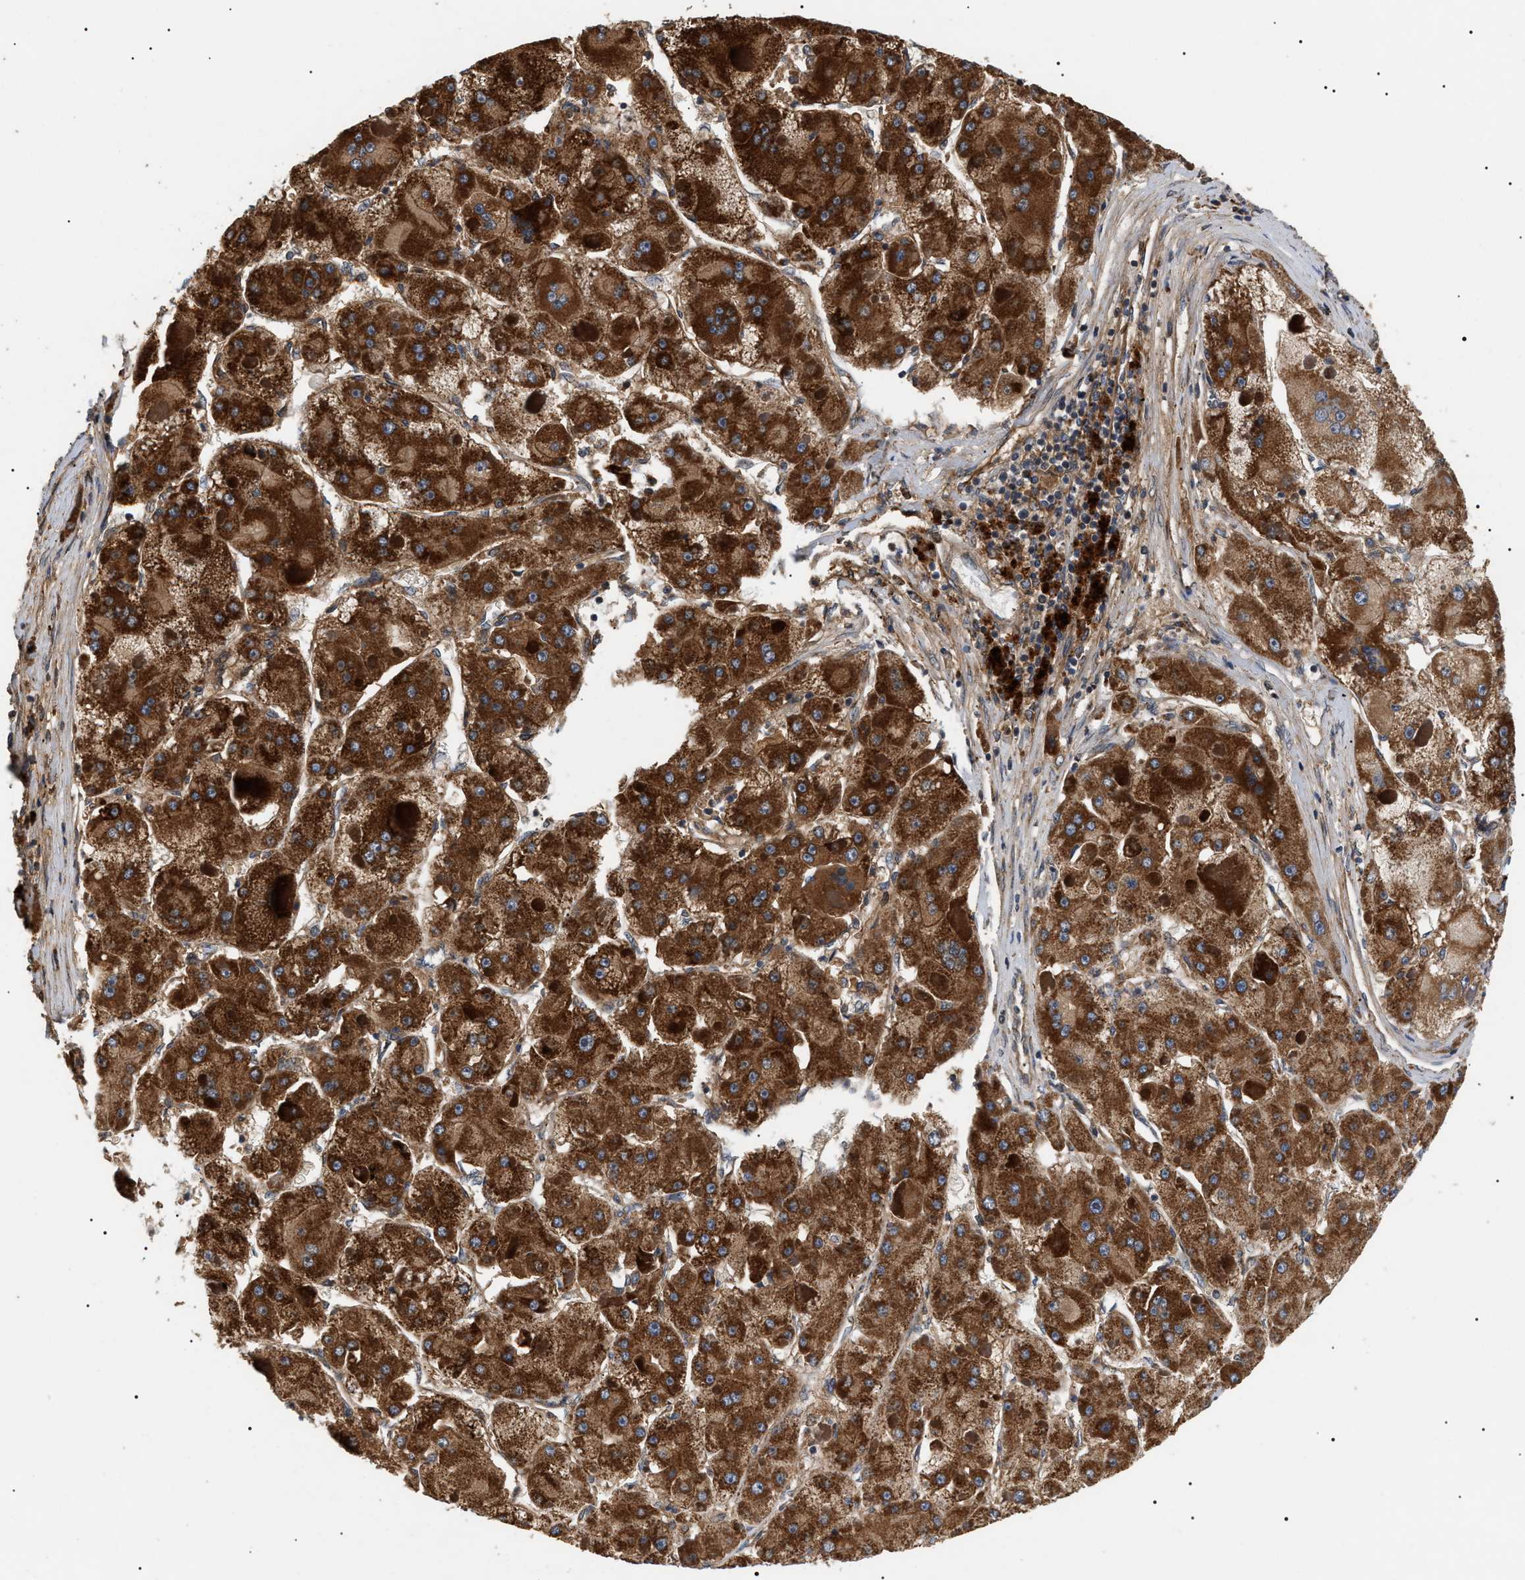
{"staining": {"intensity": "strong", "quantity": ">75%", "location": "cytoplasmic/membranous"}, "tissue": "liver cancer", "cell_type": "Tumor cells", "image_type": "cancer", "snomed": [{"axis": "morphology", "description": "Carcinoma, Hepatocellular, NOS"}, {"axis": "topography", "description": "Liver"}], "caption": "Protein expression by IHC displays strong cytoplasmic/membranous staining in about >75% of tumor cells in liver cancer (hepatocellular carcinoma). (Brightfield microscopy of DAB IHC at high magnification).", "gene": "ZBTB26", "patient": {"sex": "female", "age": 73}}